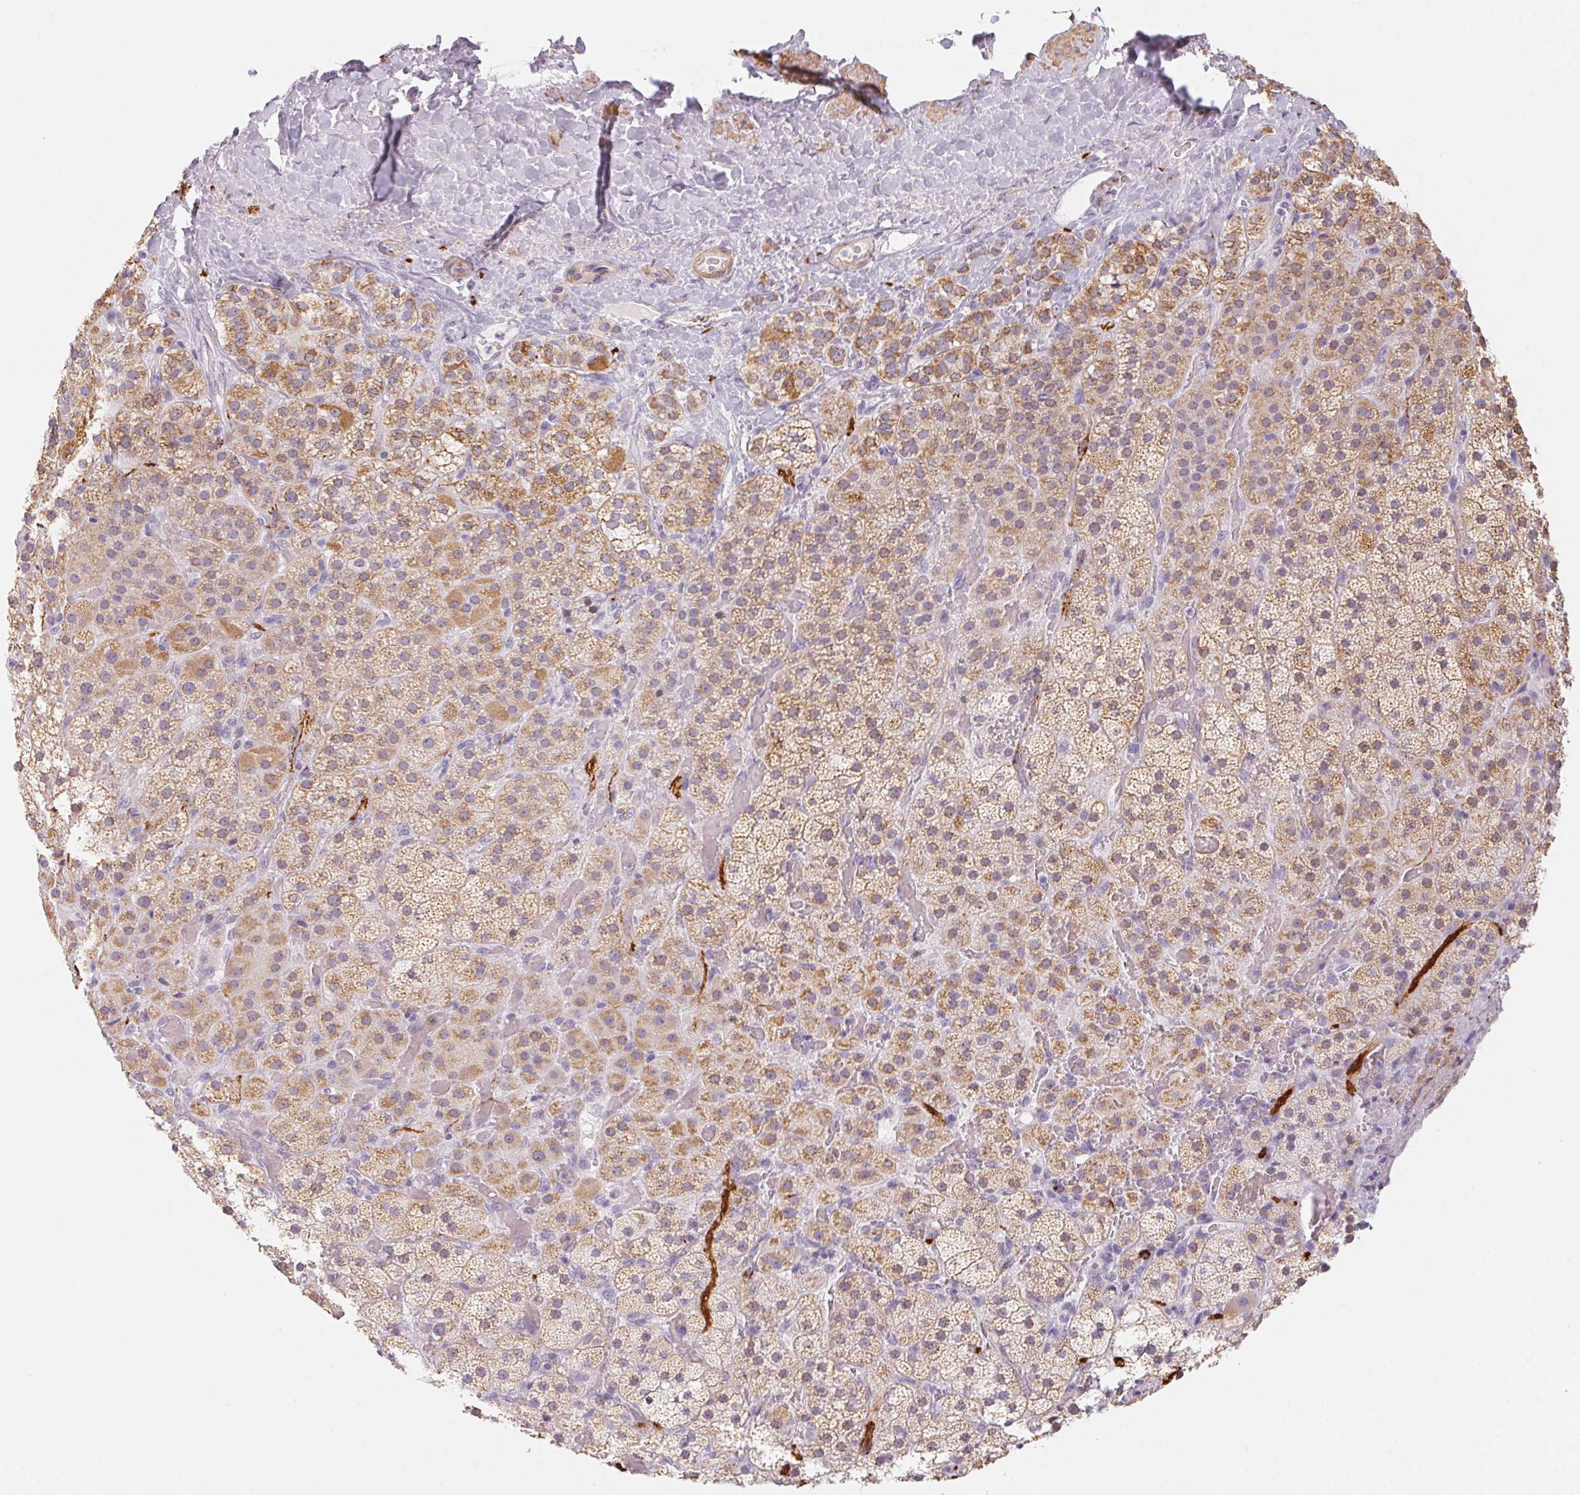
{"staining": {"intensity": "moderate", "quantity": ">75%", "location": "cytoplasmic/membranous"}, "tissue": "adrenal gland", "cell_type": "Glandular cells", "image_type": "normal", "snomed": [{"axis": "morphology", "description": "Normal tissue, NOS"}, {"axis": "topography", "description": "Adrenal gland"}], "caption": "A photomicrograph of adrenal gland stained for a protein reveals moderate cytoplasmic/membranous brown staining in glandular cells. (DAB (3,3'-diaminobenzidine) IHC with brightfield microscopy, high magnification).", "gene": "PRPH", "patient": {"sex": "male", "age": 57}}